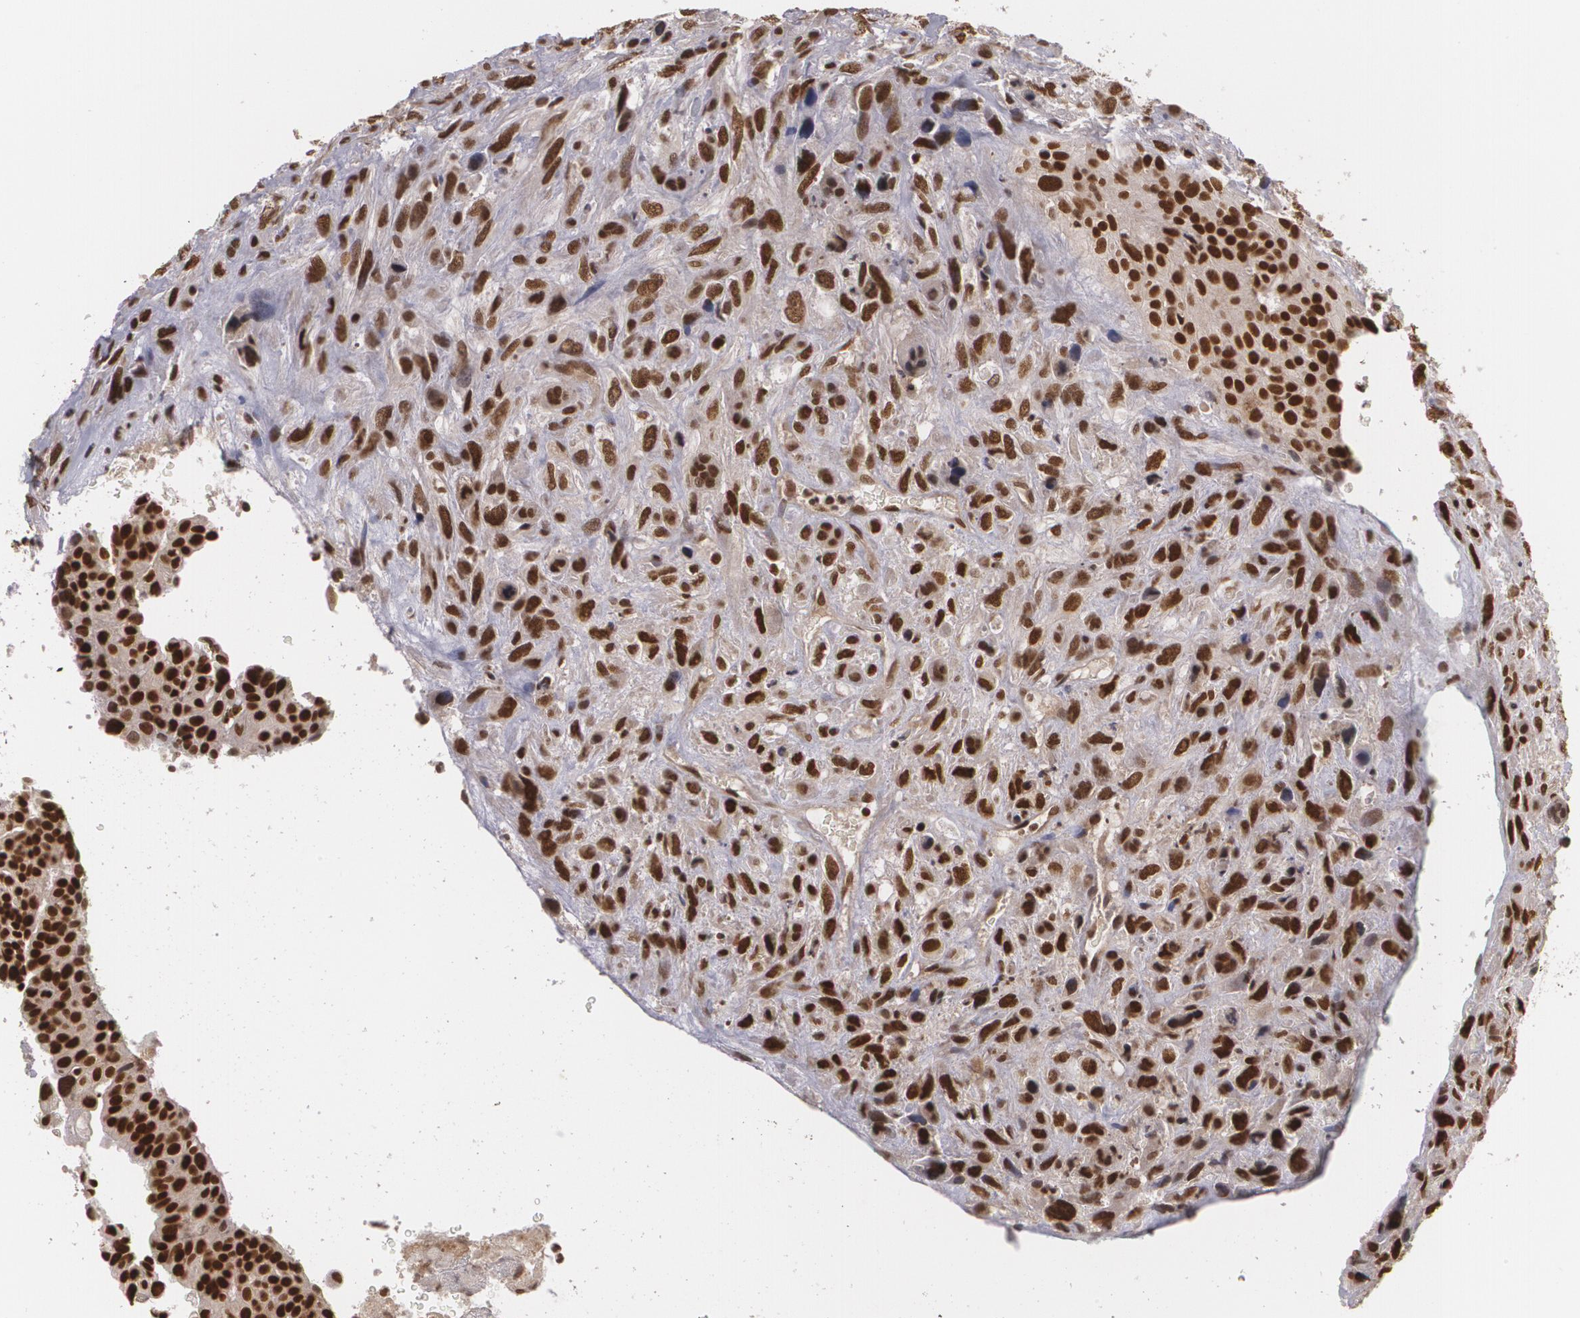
{"staining": {"intensity": "strong", "quantity": ">75%", "location": "nuclear"}, "tissue": "breast cancer", "cell_type": "Tumor cells", "image_type": "cancer", "snomed": [{"axis": "morphology", "description": "Neoplasm, malignant, NOS"}, {"axis": "topography", "description": "Breast"}], "caption": "Immunohistochemistry (IHC) micrograph of neoplastic tissue: malignant neoplasm (breast) stained using immunohistochemistry displays high levels of strong protein expression localized specifically in the nuclear of tumor cells, appearing as a nuclear brown color.", "gene": "RXRB", "patient": {"sex": "female", "age": 50}}